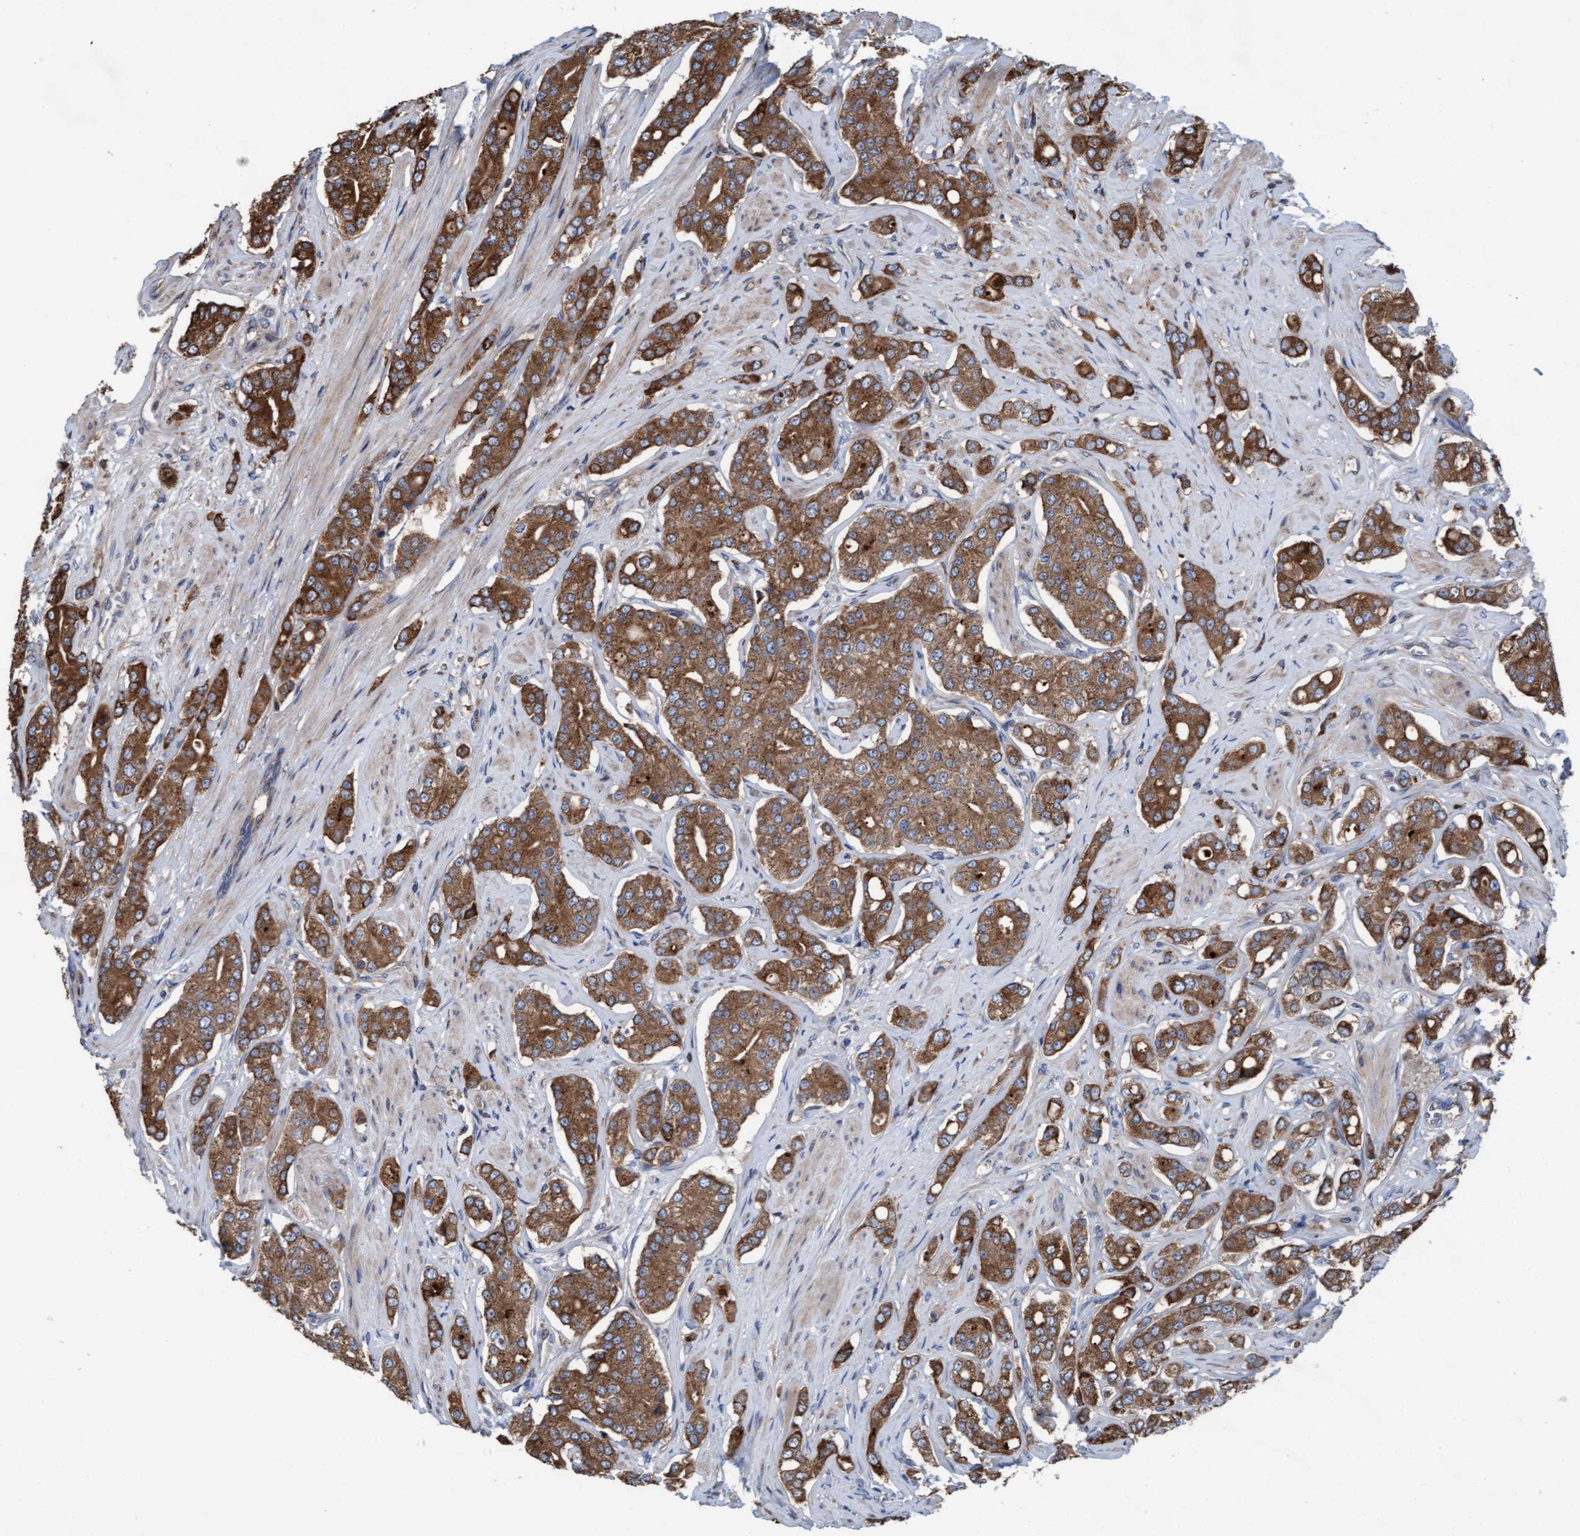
{"staining": {"intensity": "strong", "quantity": ">75%", "location": "cytoplasmic/membranous"}, "tissue": "prostate cancer", "cell_type": "Tumor cells", "image_type": "cancer", "snomed": [{"axis": "morphology", "description": "Adenocarcinoma, High grade"}, {"axis": "topography", "description": "Prostate"}], "caption": "This micrograph displays immunohistochemistry (IHC) staining of human high-grade adenocarcinoma (prostate), with high strong cytoplasmic/membranous expression in approximately >75% of tumor cells.", "gene": "KLHL26", "patient": {"sex": "male", "age": 71}}